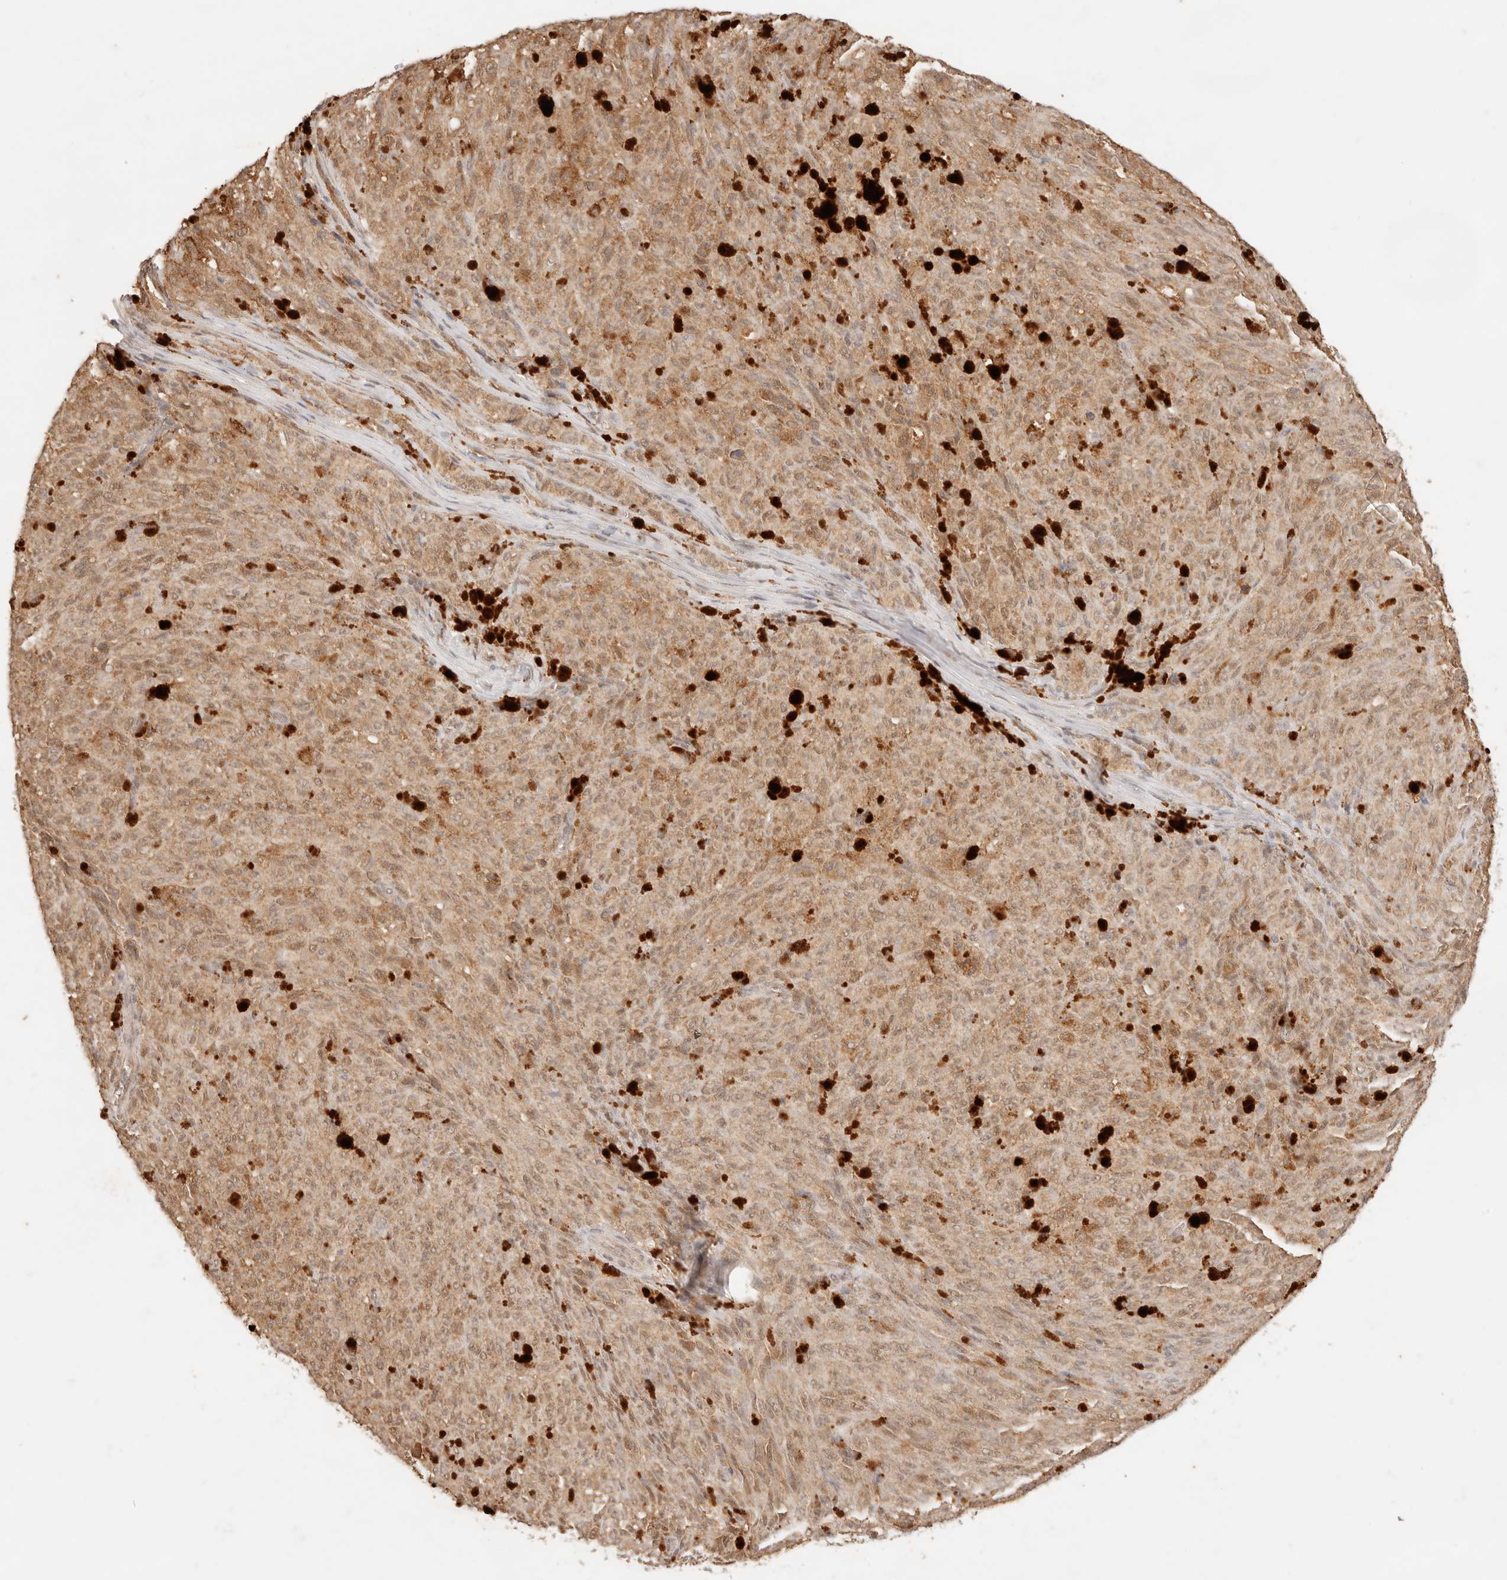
{"staining": {"intensity": "moderate", "quantity": ">75%", "location": "cytoplasmic/membranous,nuclear"}, "tissue": "melanoma", "cell_type": "Tumor cells", "image_type": "cancer", "snomed": [{"axis": "morphology", "description": "Malignant melanoma, NOS"}, {"axis": "topography", "description": "Skin"}], "caption": "Melanoma was stained to show a protein in brown. There is medium levels of moderate cytoplasmic/membranous and nuclear positivity in about >75% of tumor cells. The protein is stained brown, and the nuclei are stained in blue (DAB (3,3'-diaminobenzidine) IHC with brightfield microscopy, high magnification).", "gene": "TRIM11", "patient": {"sex": "female", "age": 82}}